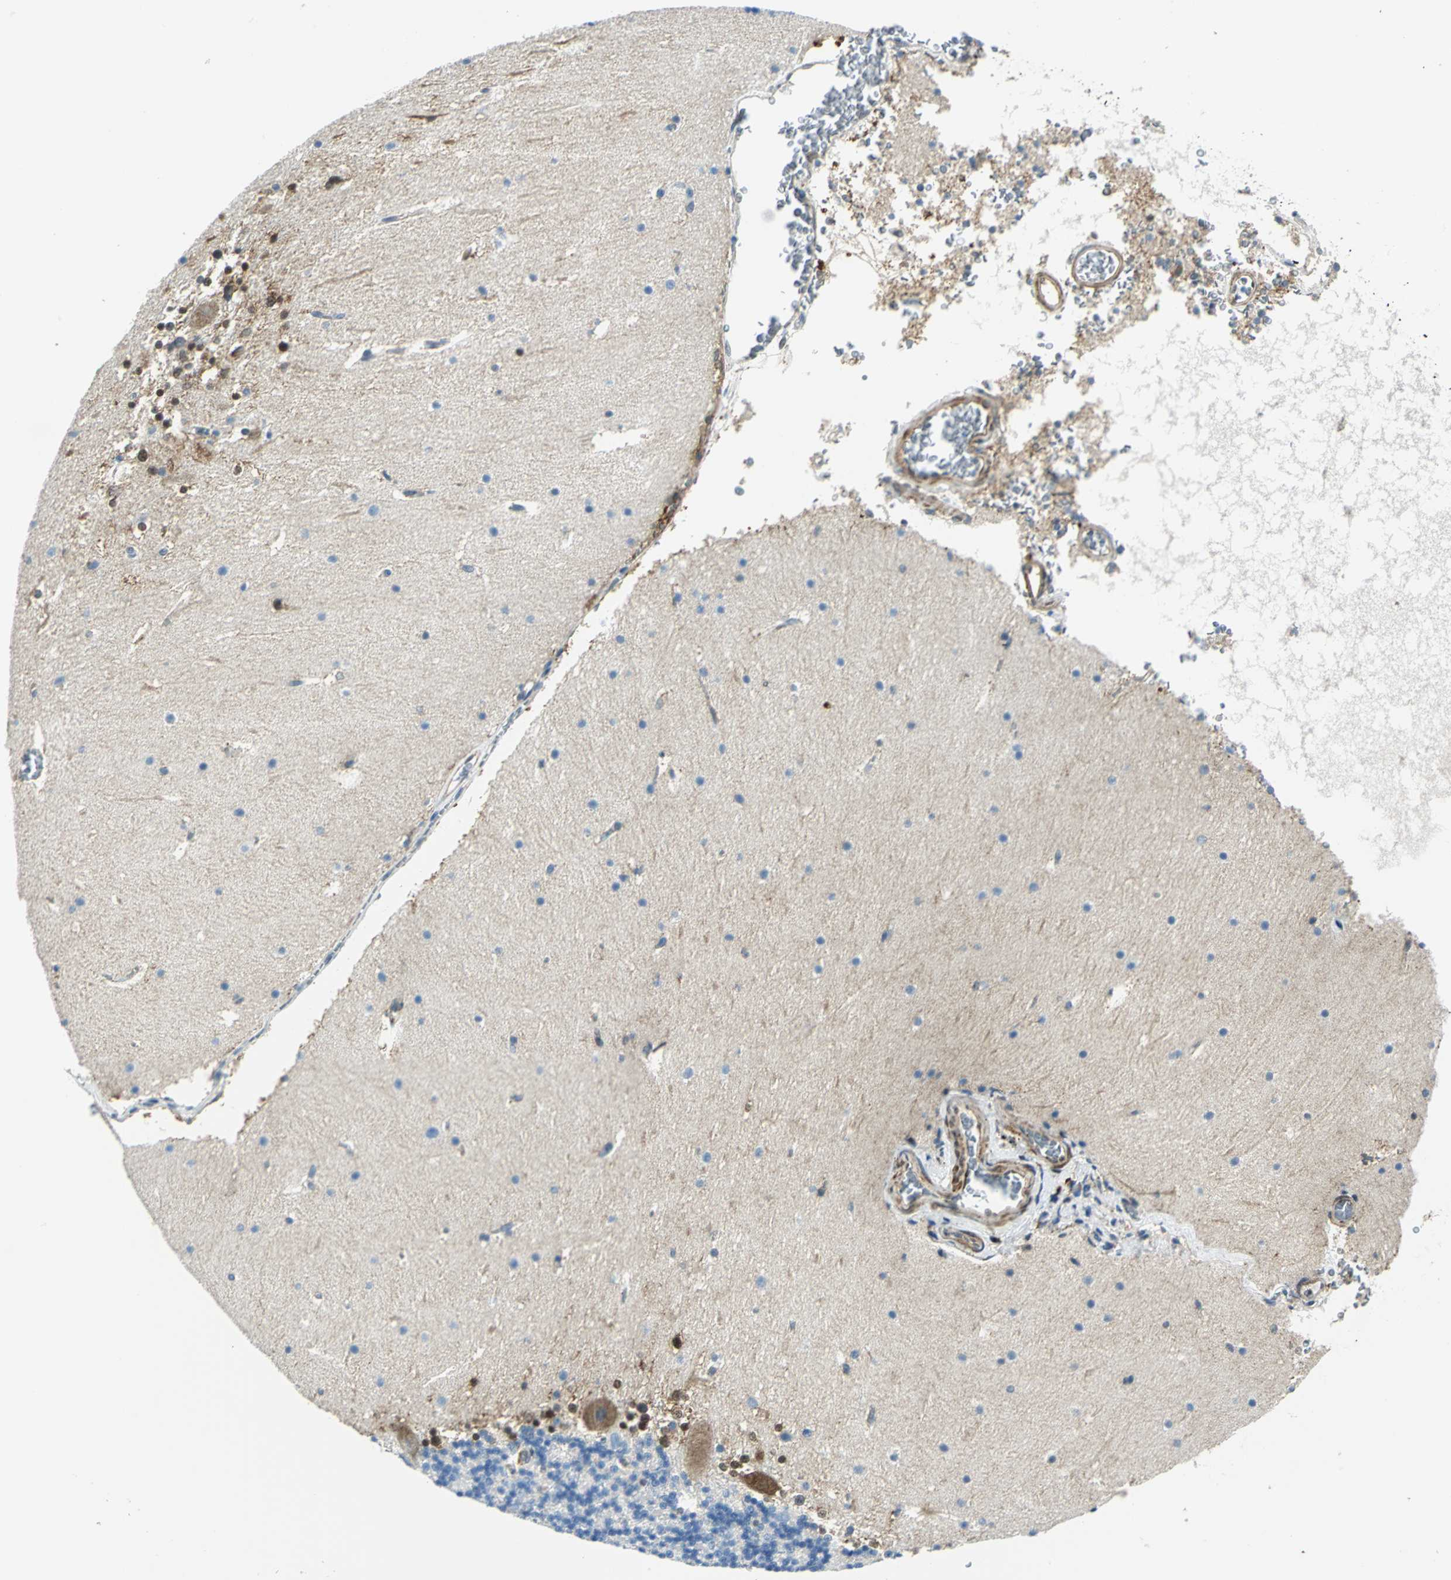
{"staining": {"intensity": "negative", "quantity": "none", "location": "none"}, "tissue": "cerebellum", "cell_type": "Cells in granular layer", "image_type": "normal", "snomed": [{"axis": "morphology", "description": "Normal tissue, NOS"}, {"axis": "topography", "description": "Cerebellum"}], "caption": "High power microscopy photomicrograph of an immunohistochemistry photomicrograph of normal cerebellum, revealing no significant expression in cells in granular layer.", "gene": "HSPB1", "patient": {"sex": "male", "age": 45}}